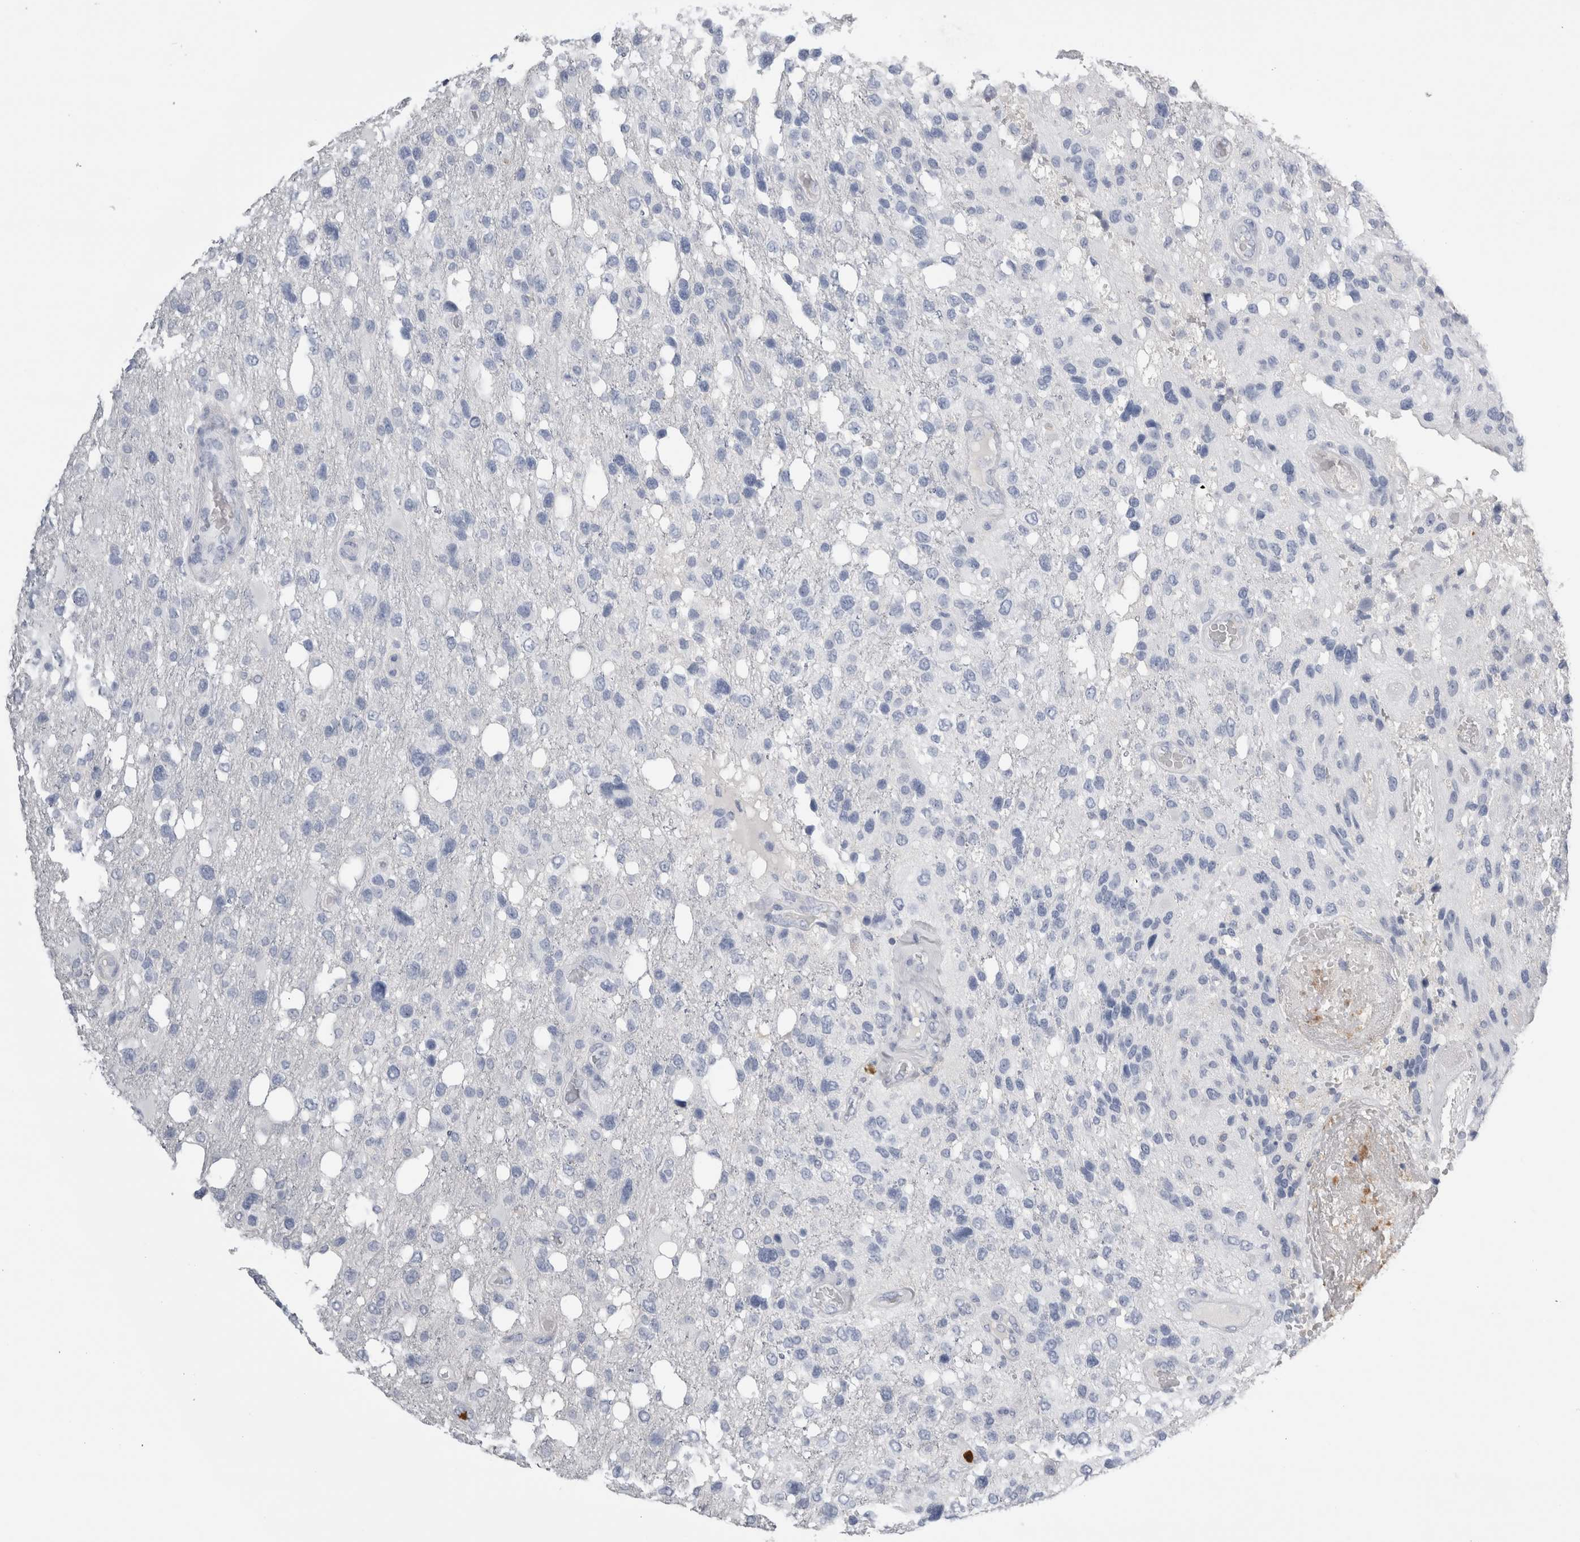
{"staining": {"intensity": "negative", "quantity": "none", "location": "none"}, "tissue": "glioma", "cell_type": "Tumor cells", "image_type": "cancer", "snomed": [{"axis": "morphology", "description": "Glioma, malignant, High grade"}, {"axis": "topography", "description": "Brain"}], "caption": "This is an IHC micrograph of malignant high-grade glioma. There is no expression in tumor cells.", "gene": "S100A12", "patient": {"sex": "female", "age": 58}}